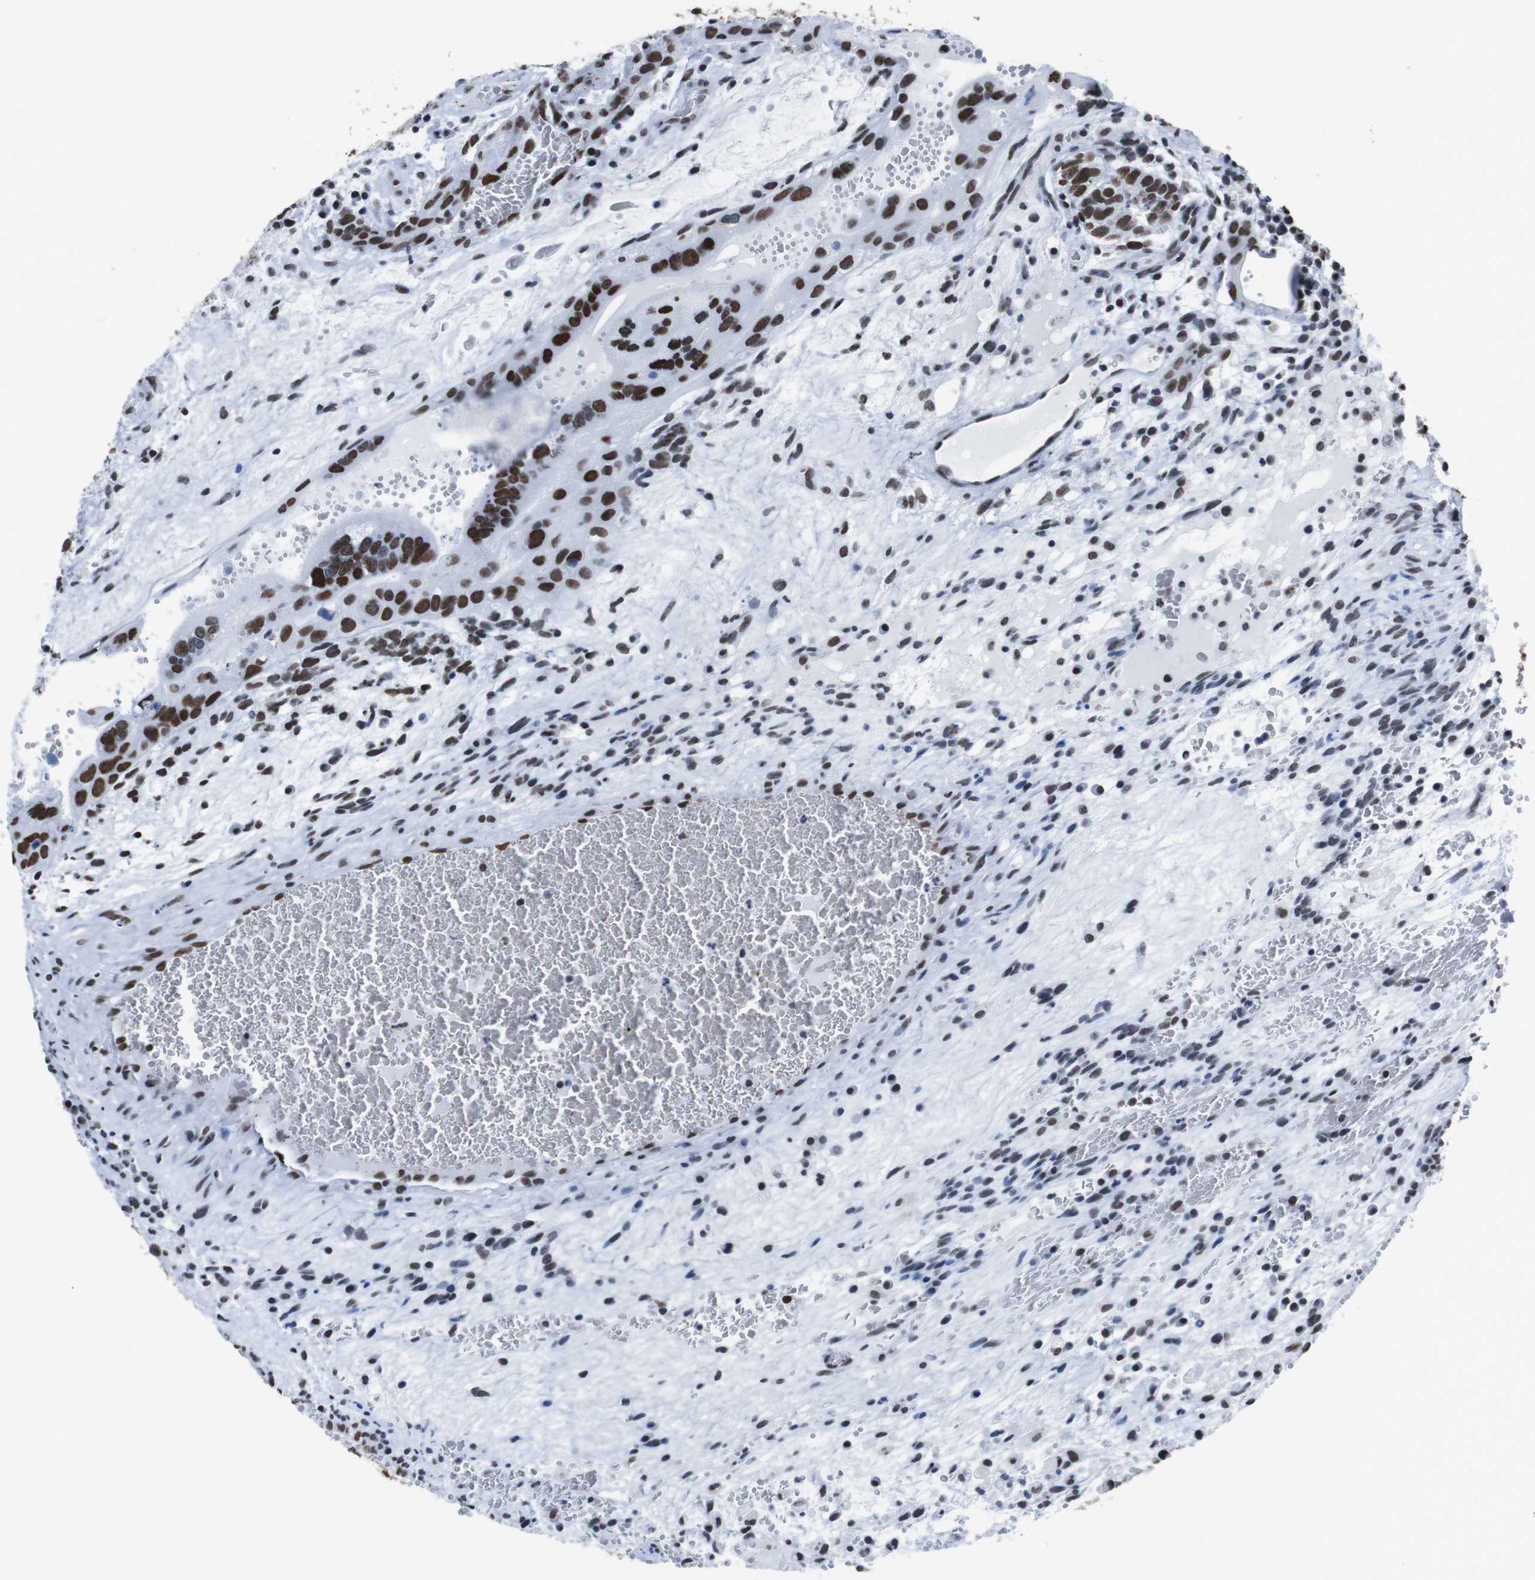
{"staining": {"intensity": "strong", "quantity": ">75%", "location": "nuclear"}, "tissue": "testis cancer", "cell_type": "Tumor cells", "image_type": "cancer", "snomed": [{"axis": "morphology", "description": "Seminoma, NOS"}, {"axis": "morphology", "description": "Carcinoma, Embryonal, NOS"}, {"axis": "topography", "description": "Testis"}], "caption": "The image demonstrates immunohistochemical staining of testis cancer (embryonal carcinoma). There is strong nuclear expression is identified in about >75% of tumor cells.", "gene": "ROMO1", "patient": {"sex": "male", "age": 52}}